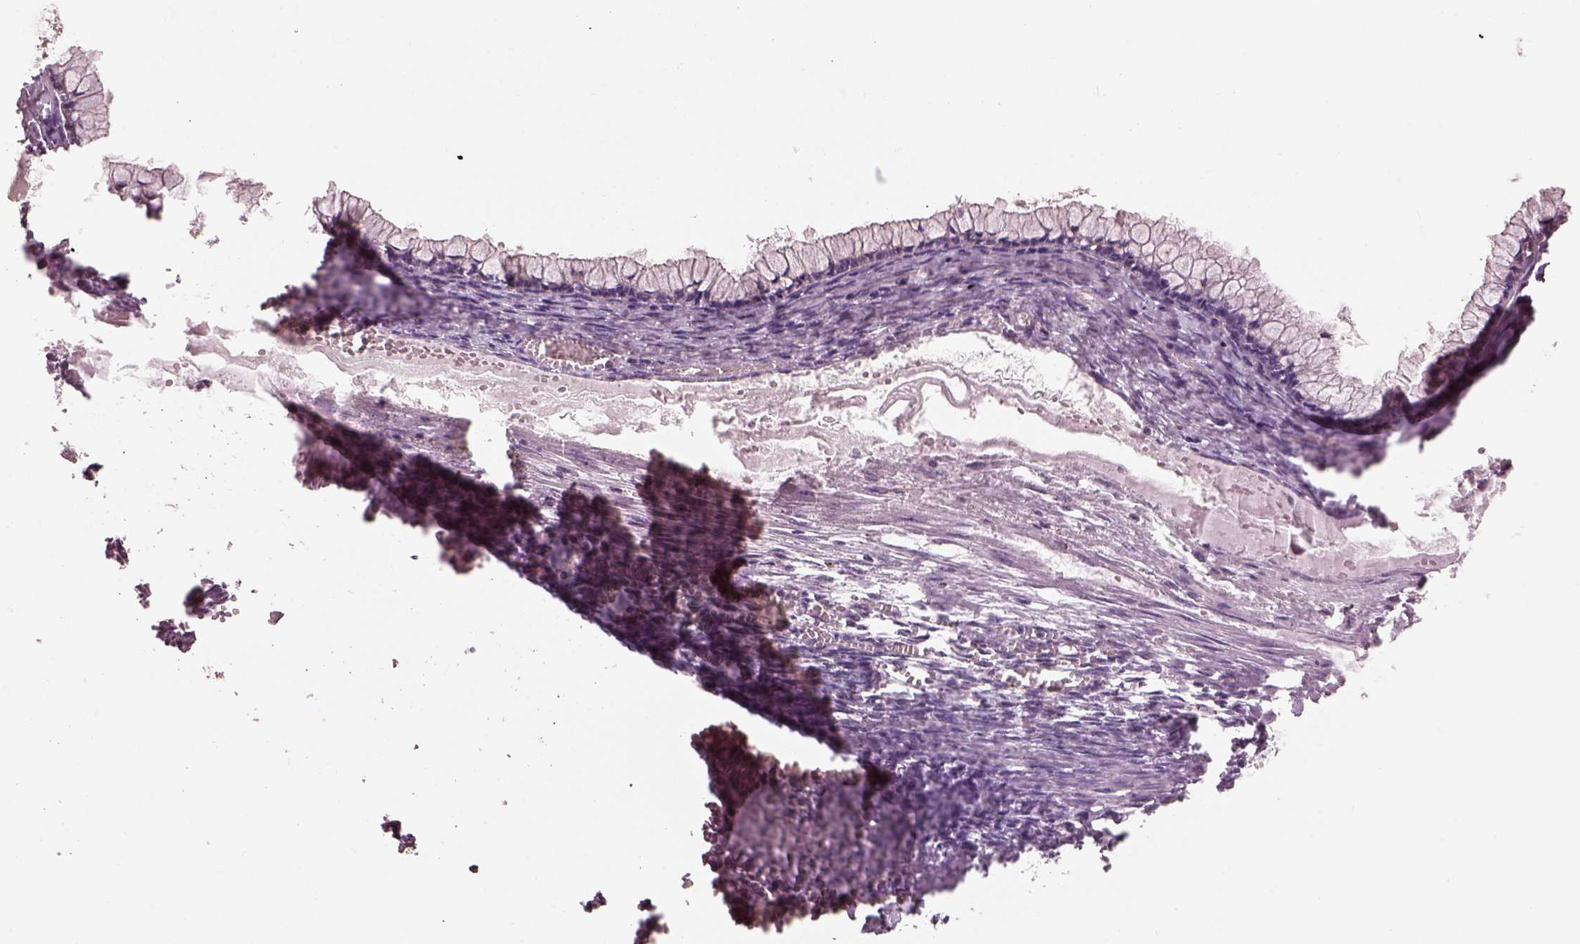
{"staining": {"intensity": "negative", "quantity": "none", "location": "none"}, "tissue": "ovarian cancer", "cell_type": "Tumor cells", "image_type": "cancer", "snomed": [{"axis": "morphology", "description": "Cystadenocarcinoma, mucinous, NOS"}, {"axis": "topography", "description": "Ovary"}], "caption": "Tumor cells show no significant positivity in mucinous cystadenocarcinoma (ovarian).", "gene": "TLX3", "patient": {"sex": "female", "age": 67}}